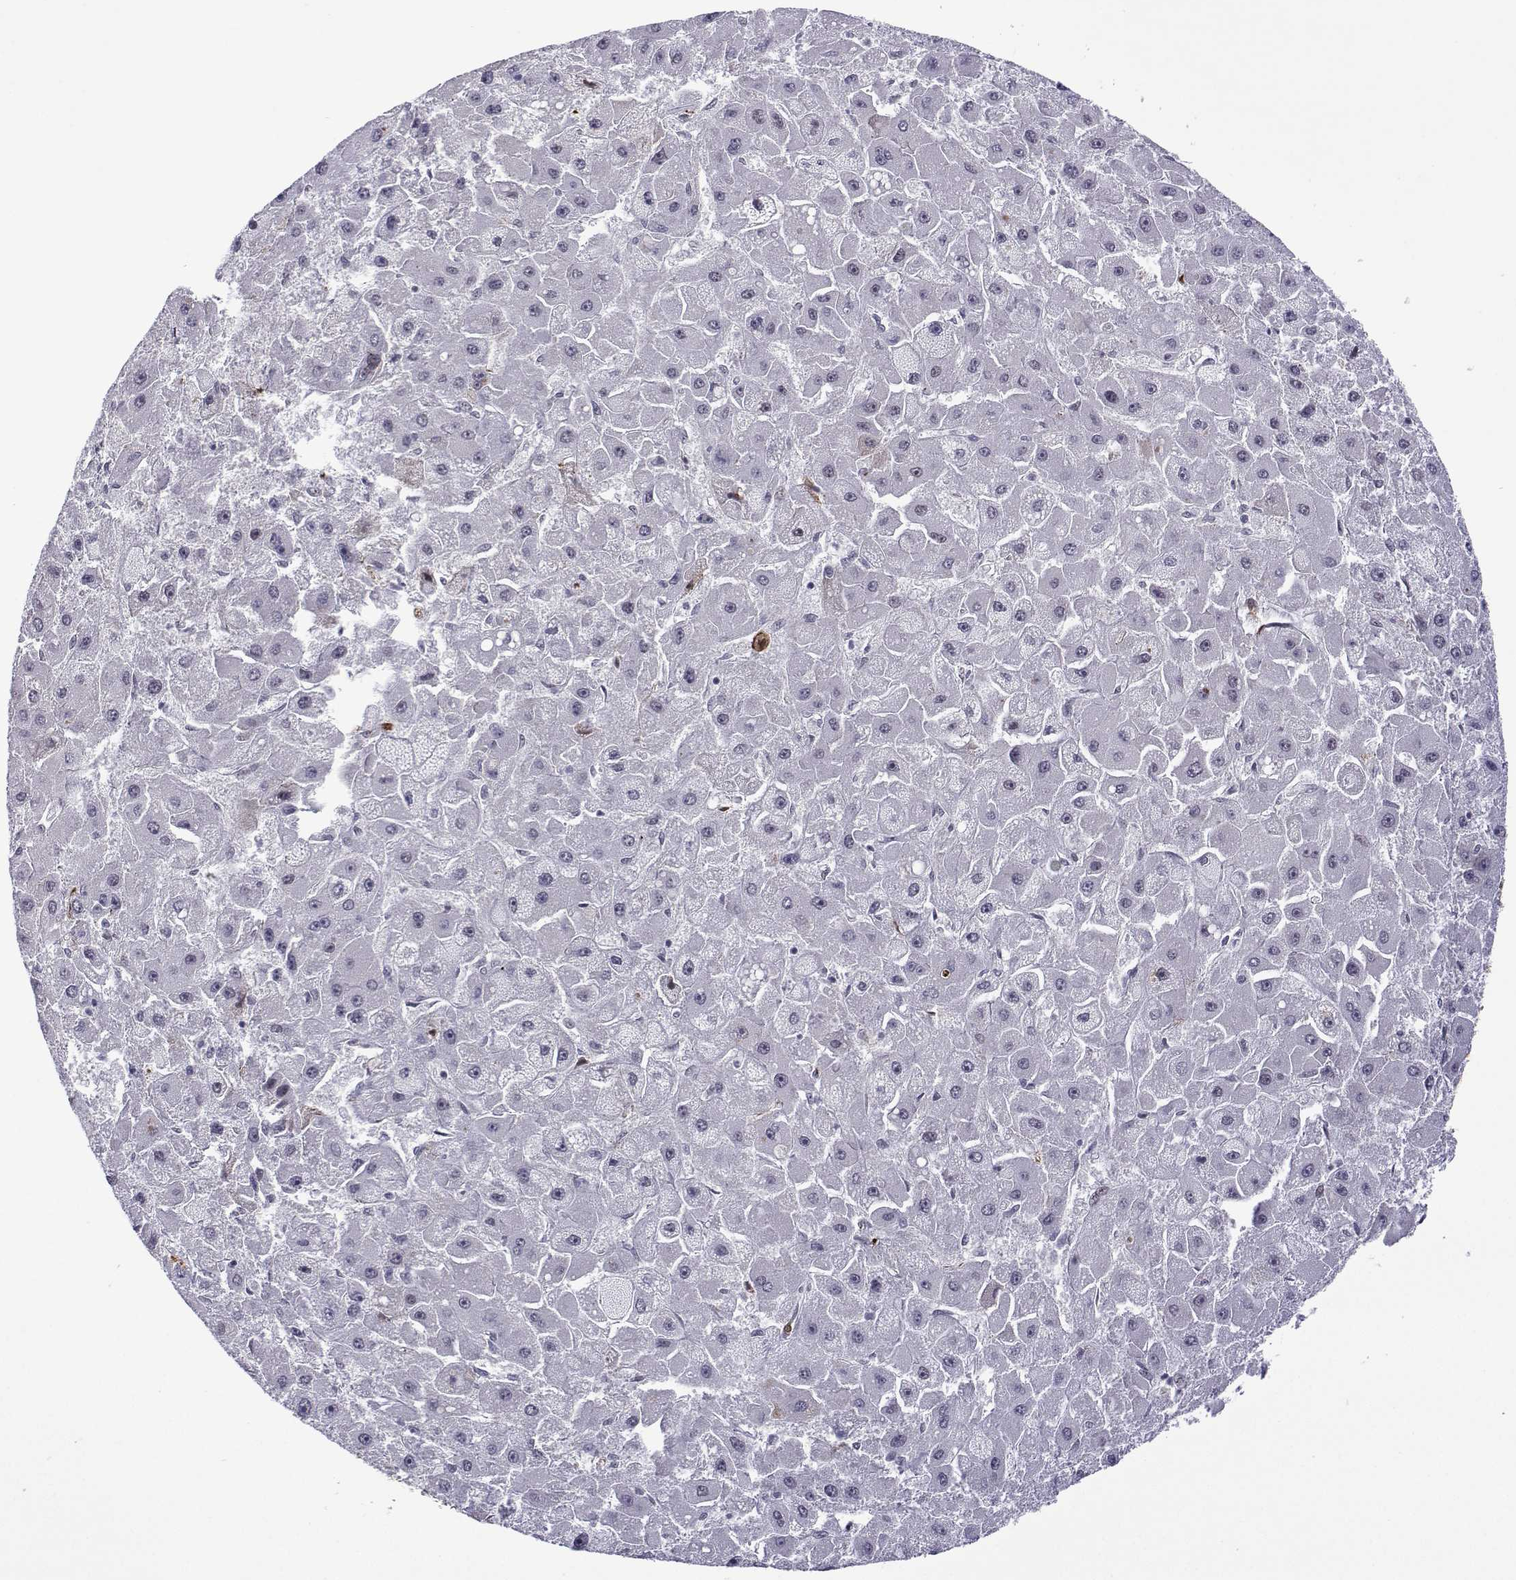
{"staining": {"intensity": "negative", "quantity": "none", "location": "none"}, "tissue": "liver cancer", "cell_type": "Tumor cells", "image_type": "cancer", "snomed": [{"axis": "morphology", "description": "Carcinoma, Hepatocellular, NOS"}, {"axis": "topography", "description": "Liver"}], "caption": "An immunohistochemistry histopathology image of liver cancer (hepatocellular carcinoma) is shown. There is no staining in tumor cells of liver cancer (hepatocellular carcinoma).", "gene": "EFCAB3", "patient": {"sex": "female", "age": 25}}